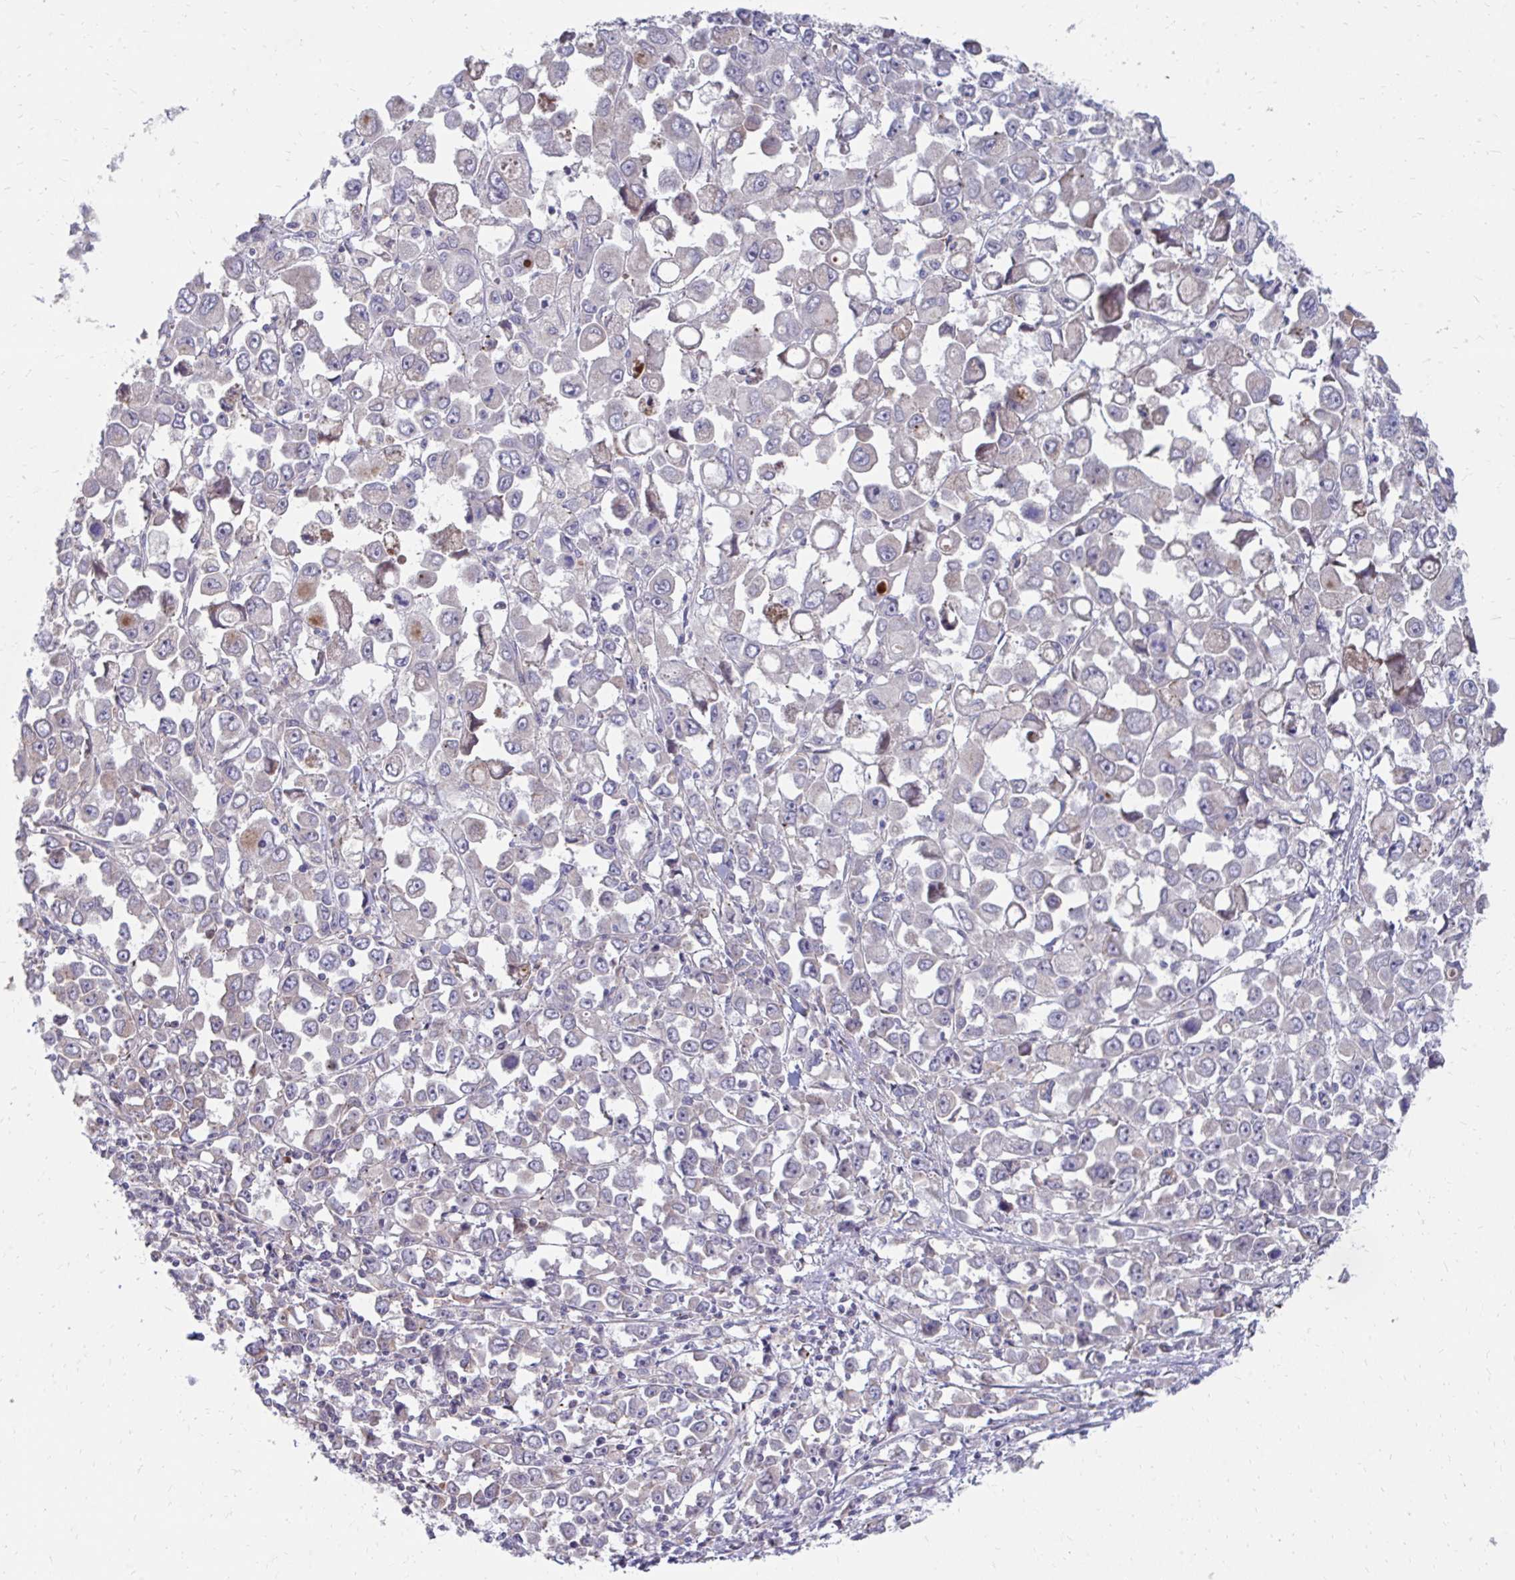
{"staining": {"intensity": "negative", "quantity": "none", "location": "none"}, "tissue": "stomach cancer", "cell_type": "Tumor cells", "image_type": "cancer", "snomed": [{"axis": "morphology", "description": "Adenocarcinoma, NOS"}, {"axis": "topography", "description": "Stomach, upper"}], "caption": "Photomicrograph shows no significant protein staining in tumor cells of stomach cancer (adenocarcinoma).", "gene": "ITPR2", "patient": {"sex": "male", "age": 70}}